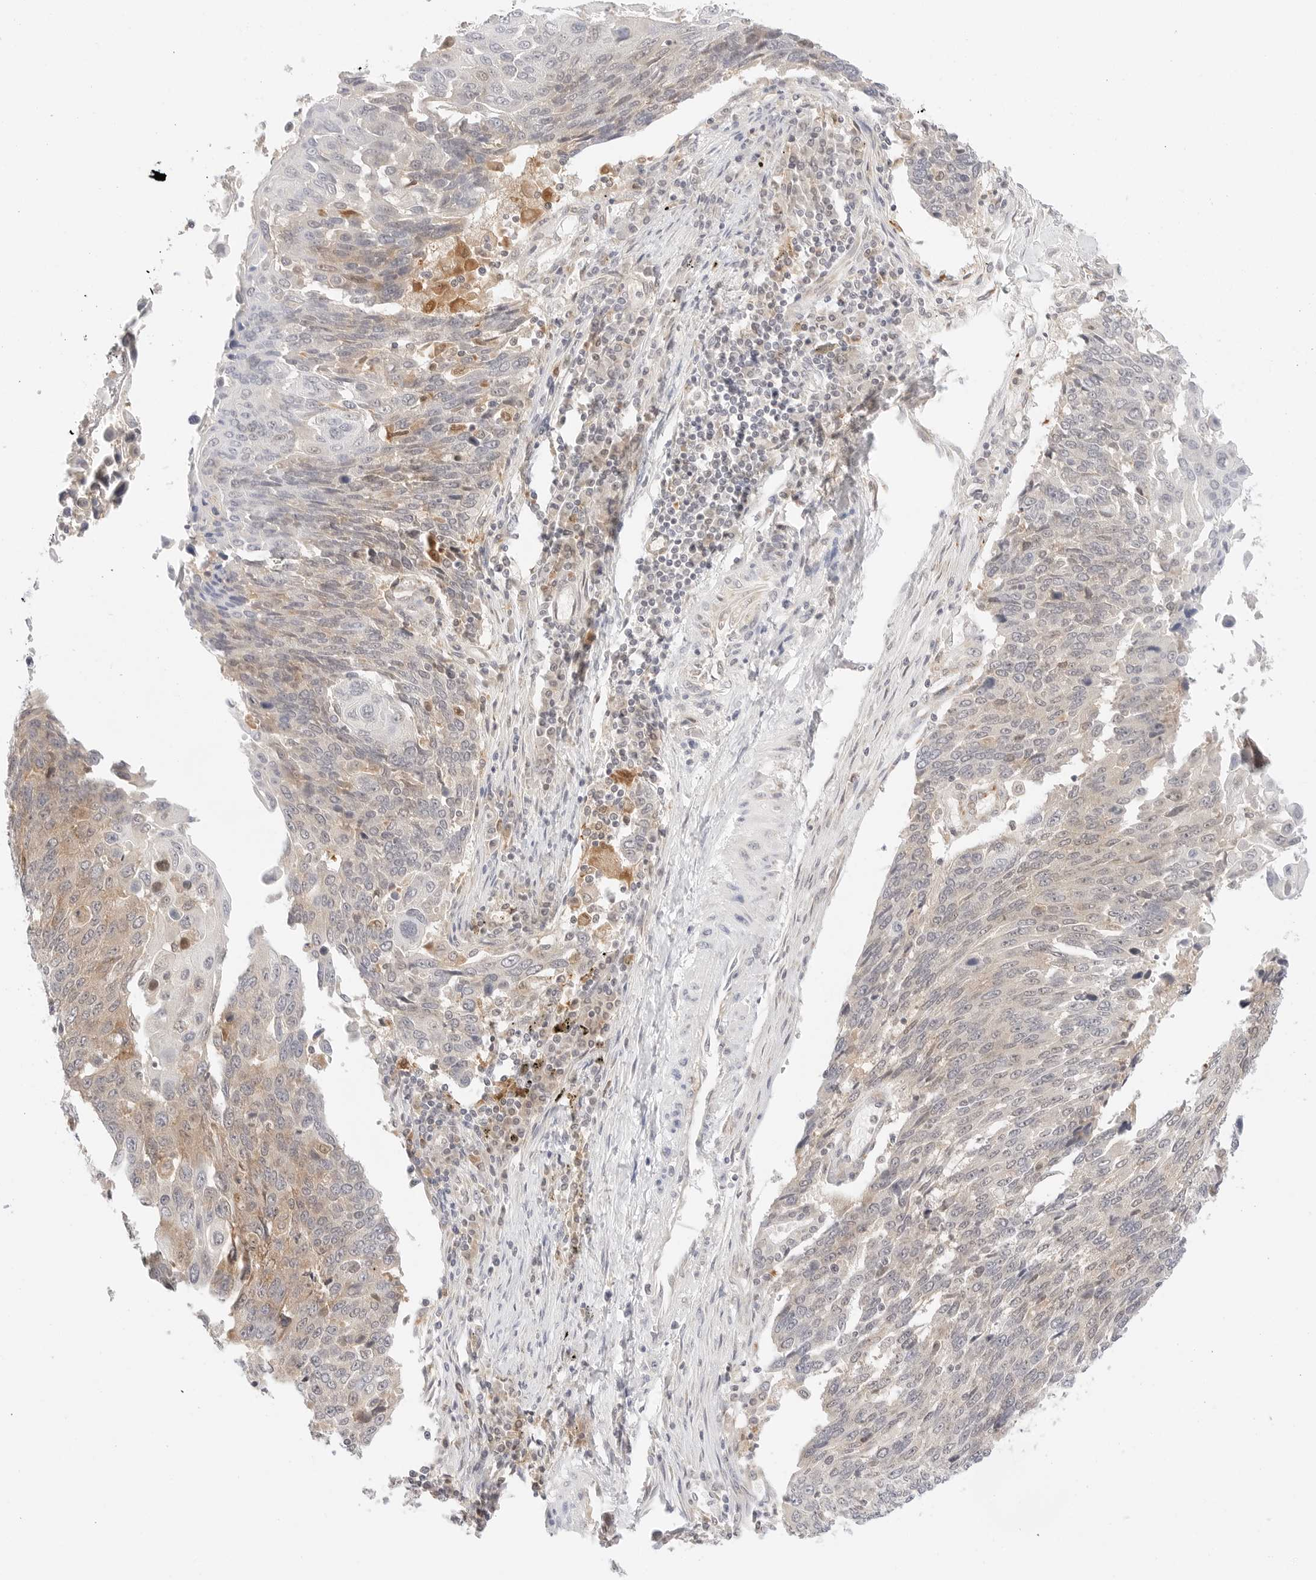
{"staining": {"intensity": "weak", "quantity": "25%-75%", "location": "cytoplasmic/membranous"}, "tissue": "lung cancer", "cell_type": "Tumor cells", "image_type": "cancer", "snomed": [{"axis": "morphology", "description": "Squamous cell carcinoma, NOS"}, {"axis": "topography", "description": "Lung"}], "caption": "There is low levels of weak cytoplasmic/membranous positivity in tumor cells of lung squamous cell carcinoma, as demonstrated by immunohistochemical staining (brown color).", "gene": "ERO1B", "patient": {"sex": "male", "age": 66}}